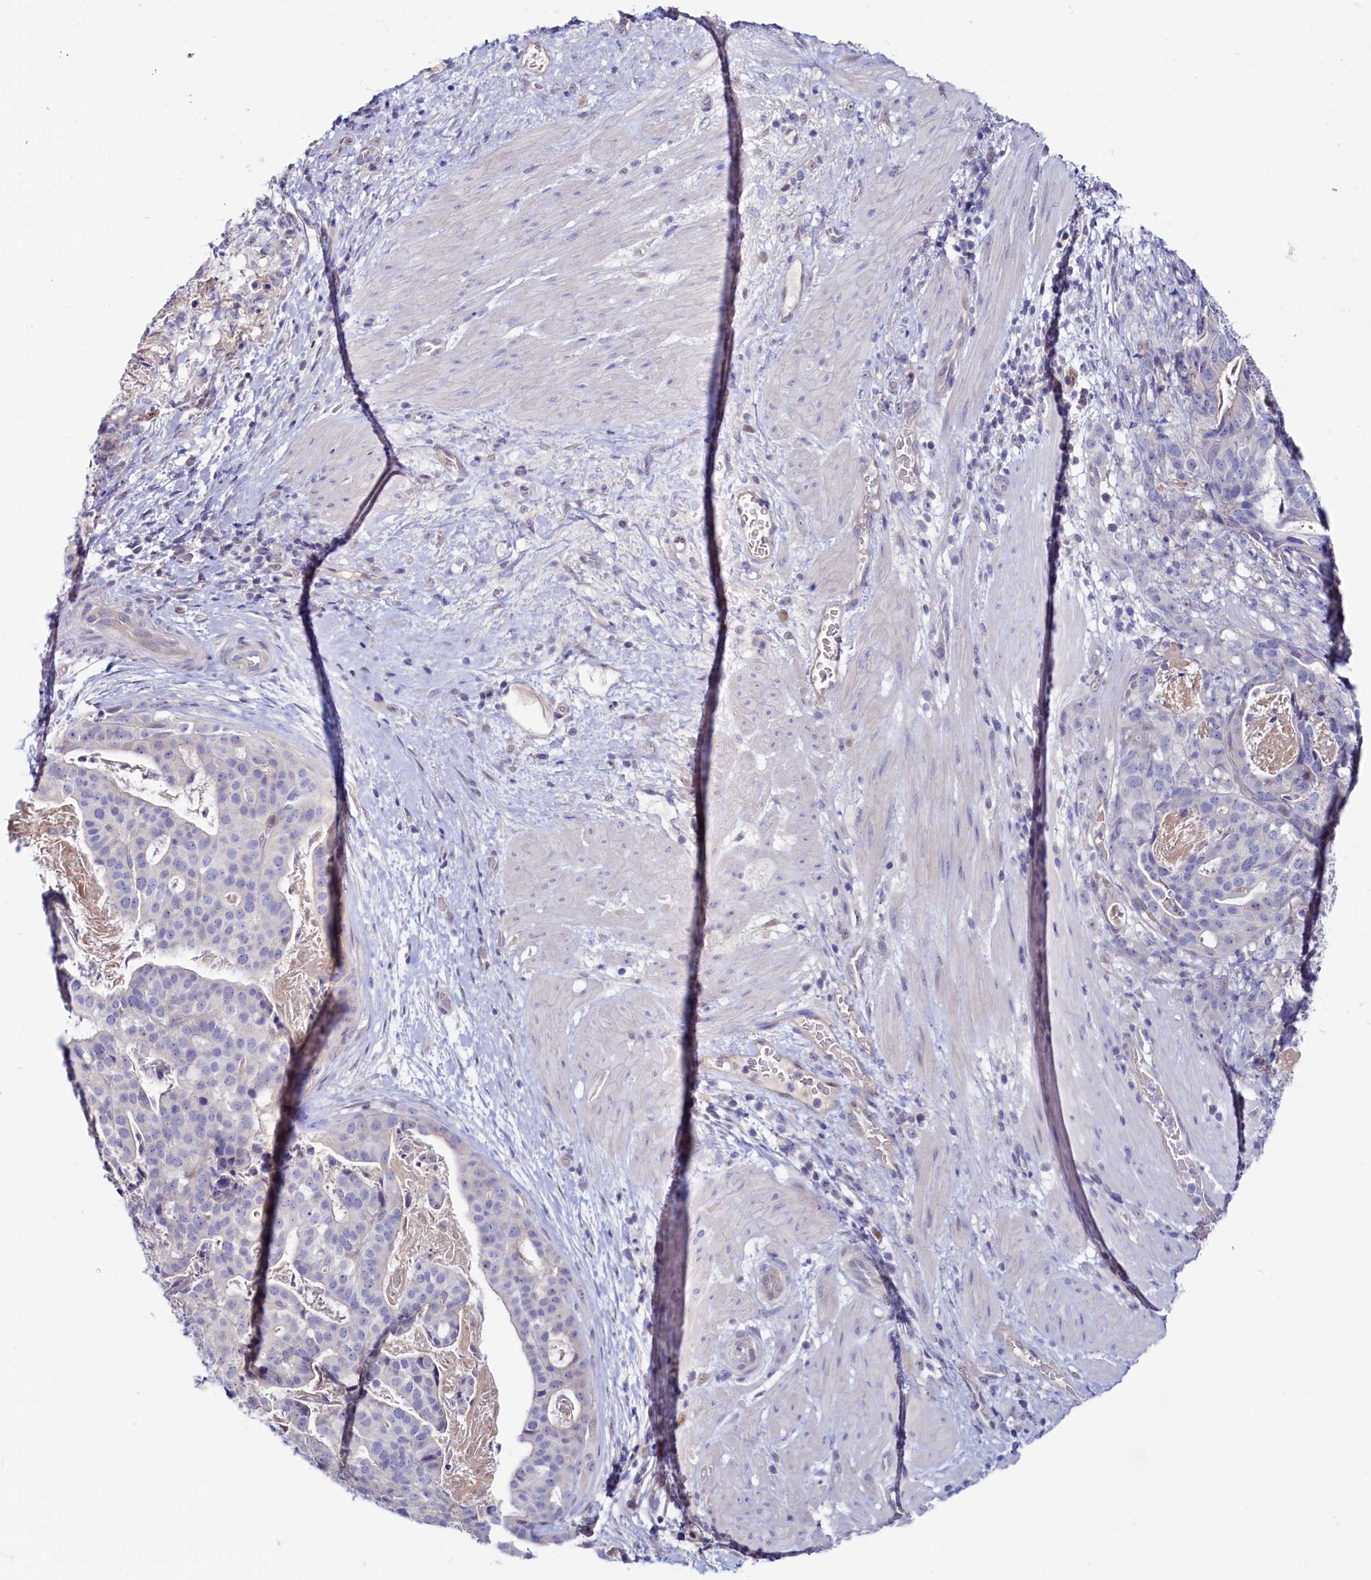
{"staining": {"intensity": "negative", "quantity": "none", "location": "none"}, "tissue": "stomach cancer", "cell_type": "Tumor cells", "image_type": "cancer", "snomed": [{"axis": "morphology", "description": "Adenocarcinoma, NOS"}, {"axis": "topography", "description": "Stomach"}], "caption": "The image exhibits no staining of tumor cells in stomach adenocarcinoma. Nuclei are stained in blue.", "gene": "ASTE1", "patient": {"sex": "male", "age": 48}}